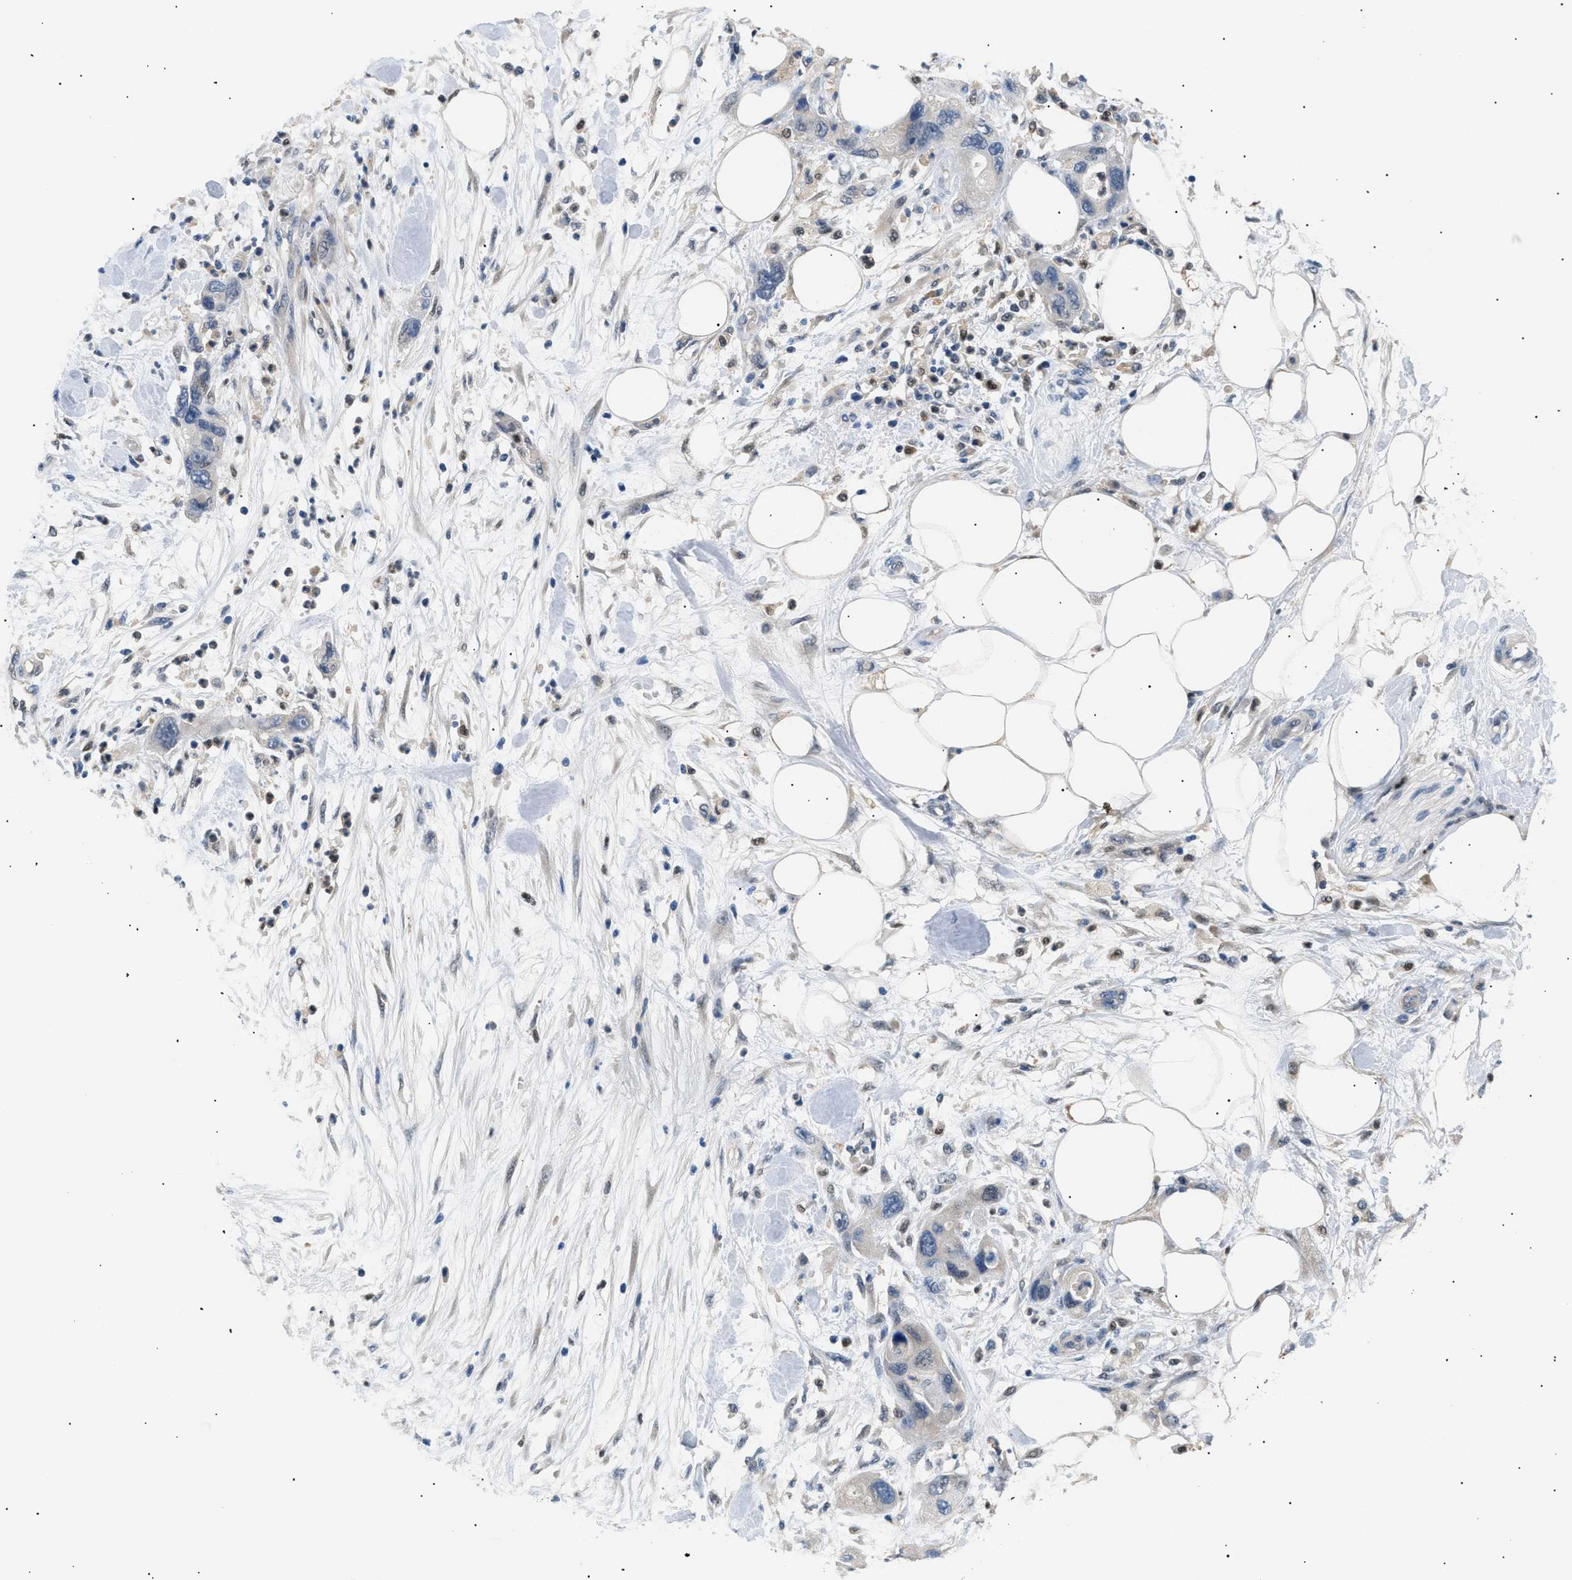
{"staining": {"intensity": "weak", "quantity": "<25%", "location": "cytoplasmic/membranous"}, "tissue": "pancreatic cancer", "cell_type": "Tumor cells", "image_type": "cancer", "snomed": [{"axis": "morphology", "description": "Normal tissue, NOS"}, {"axis": "morphology", "description": "Adenocarcinoma, NOS"}, {"axis": "topography", "description": "Pancreas"}], "caption": "Photomicrograph shows no significant protein expression in tumor cells of pancreatic cancer. (Immunohistochemistry (ihc), brightfield microscopy, high magnification).", "gene": "AKR1A1", "patient": {"sex": "female", "age": 71}}